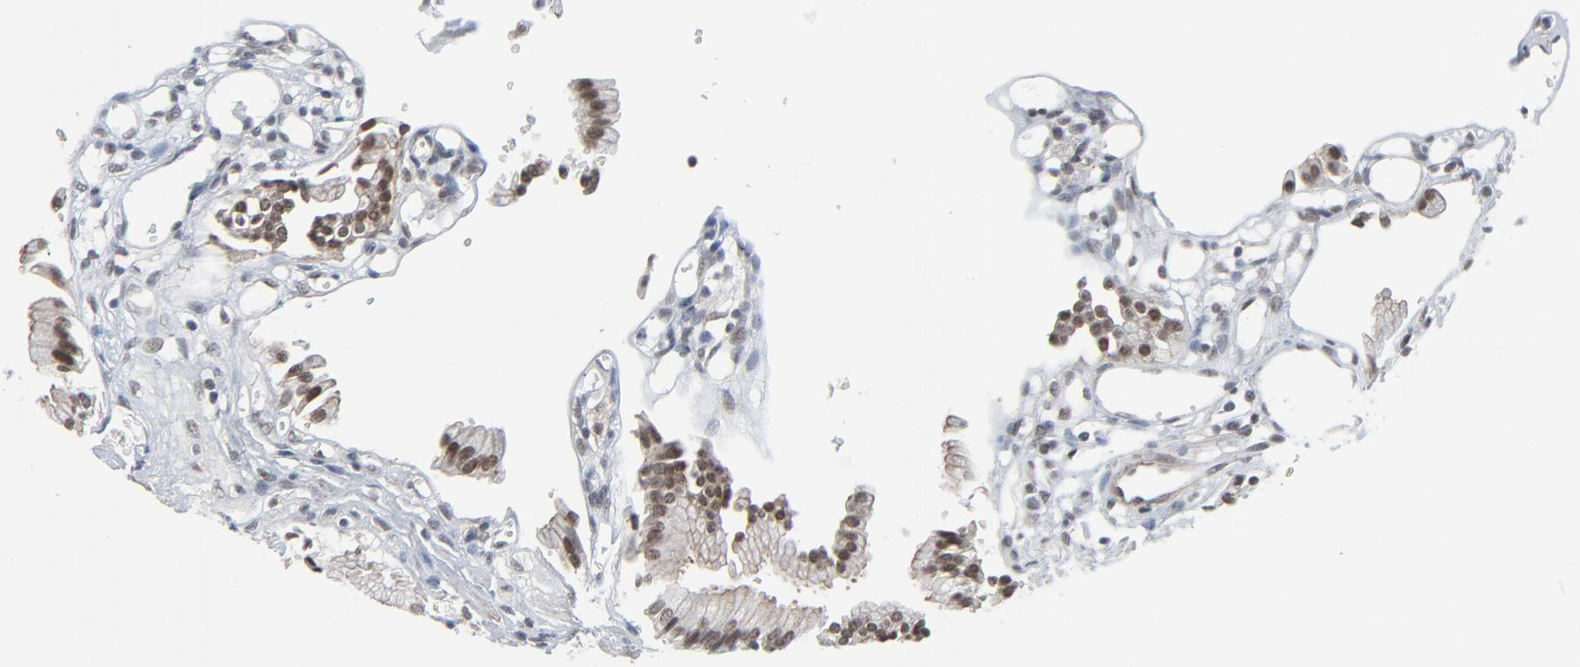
{"staining": {"intensity": "moderate", "quantity": ">75%", "location": "nuclear"}, "tissue": "gallbladder", "cell_type": "Glandular cells", "image_type": "normal", "snomed": [{"axis": "morphology", "description": "Normal tissue, NOS"}, {"axis": "topography", "description": "Gallbladder"}], "caption": "IHC (DAB (3,3'-diaminobenzidine)) staining of unremarkable human gallbladder displays moderate nuclear protein staining in about >75% of glandular cells.", "gene": "FBXO28", "patient": {"sex": "male", "age": 65}}